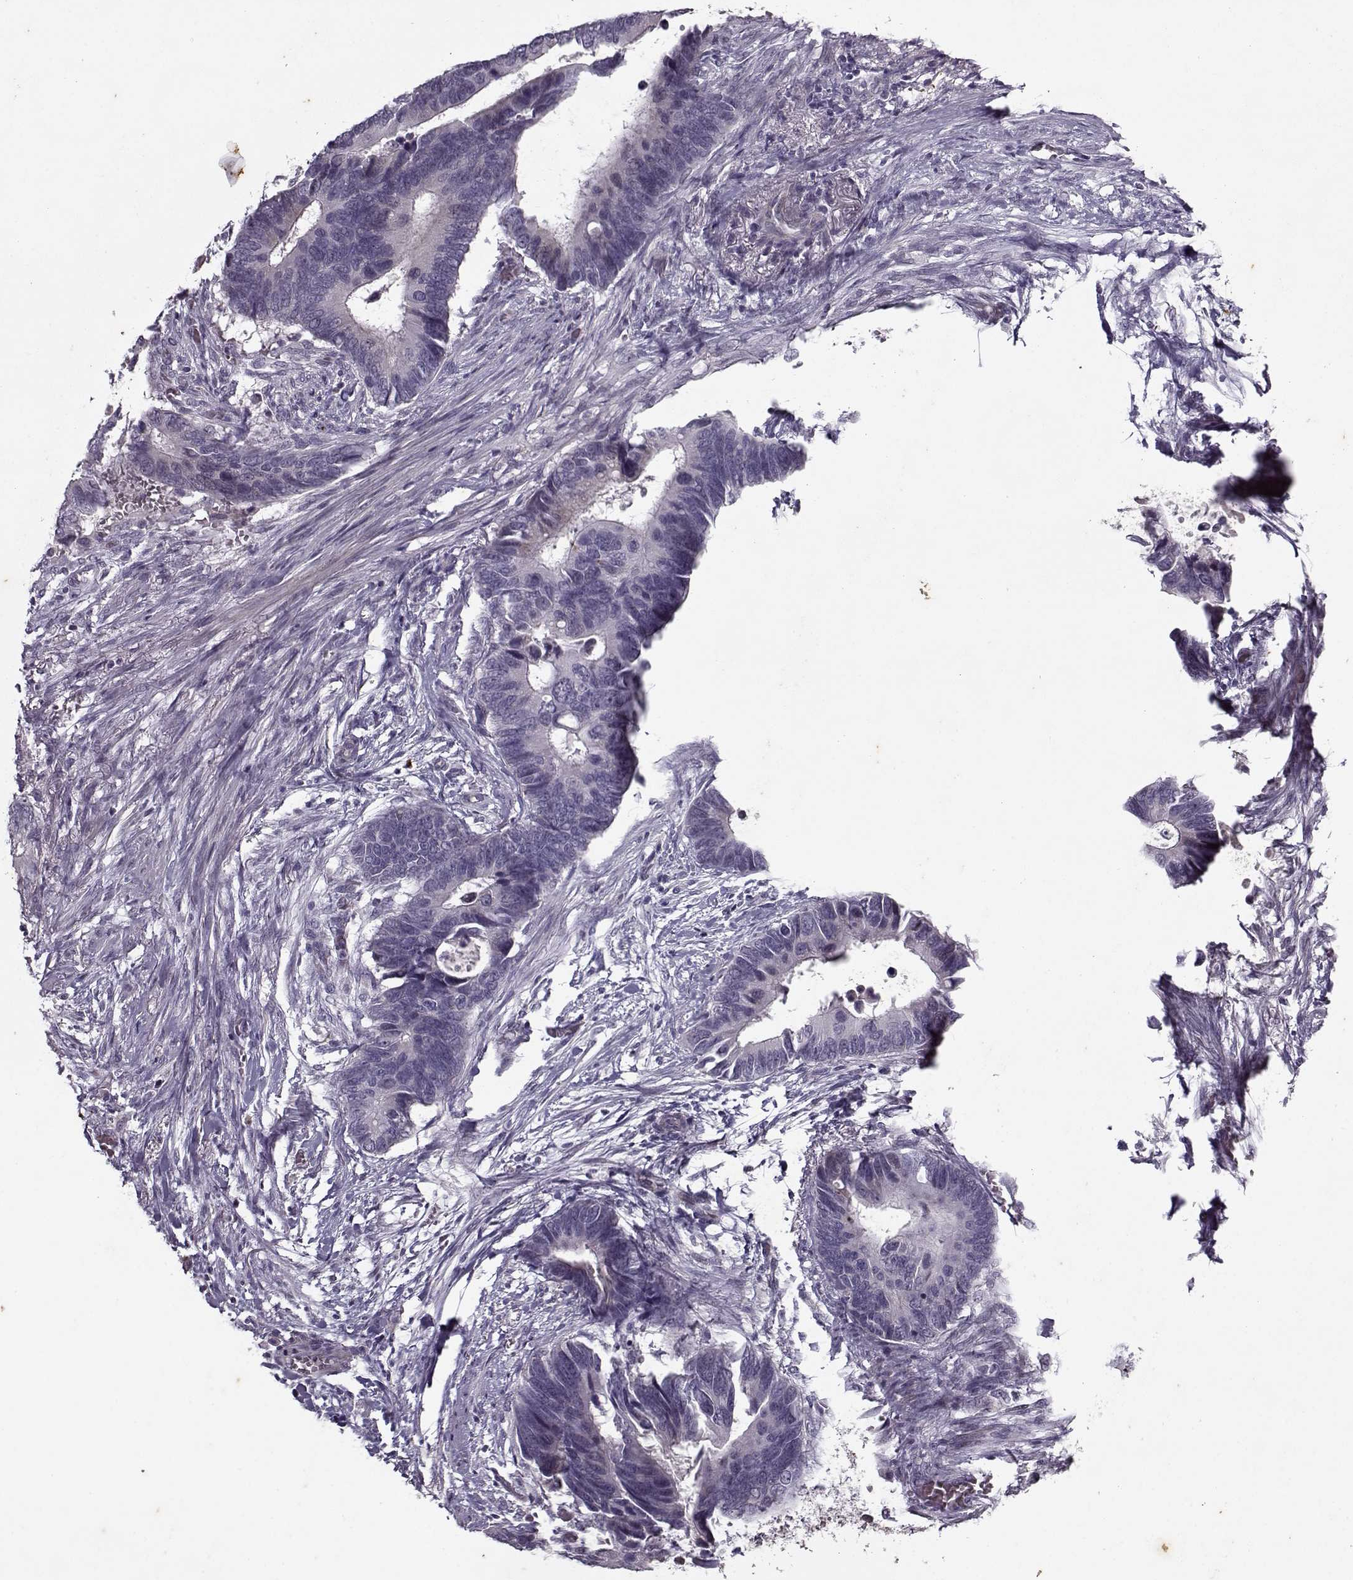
{"staining": {"intensity": "negative", "quantity": "none", "location": "none"}, "tissue": "colorectal cancer", "cell_type": "Tumor cells", "image_type": "cancer", "snomed": [{"axis": "morphology", "description": "Adenocarcinoma, NOS"}, {"axis": "topography", "description": "Colon"}], "caption": "This is a histopathology image of immunohistochemistry staining of colorectal adenocarcinoma, which shows no positivity in tumor cells.", "gene": "KRT9", "patient": {"sex": "male", "age": 49}}